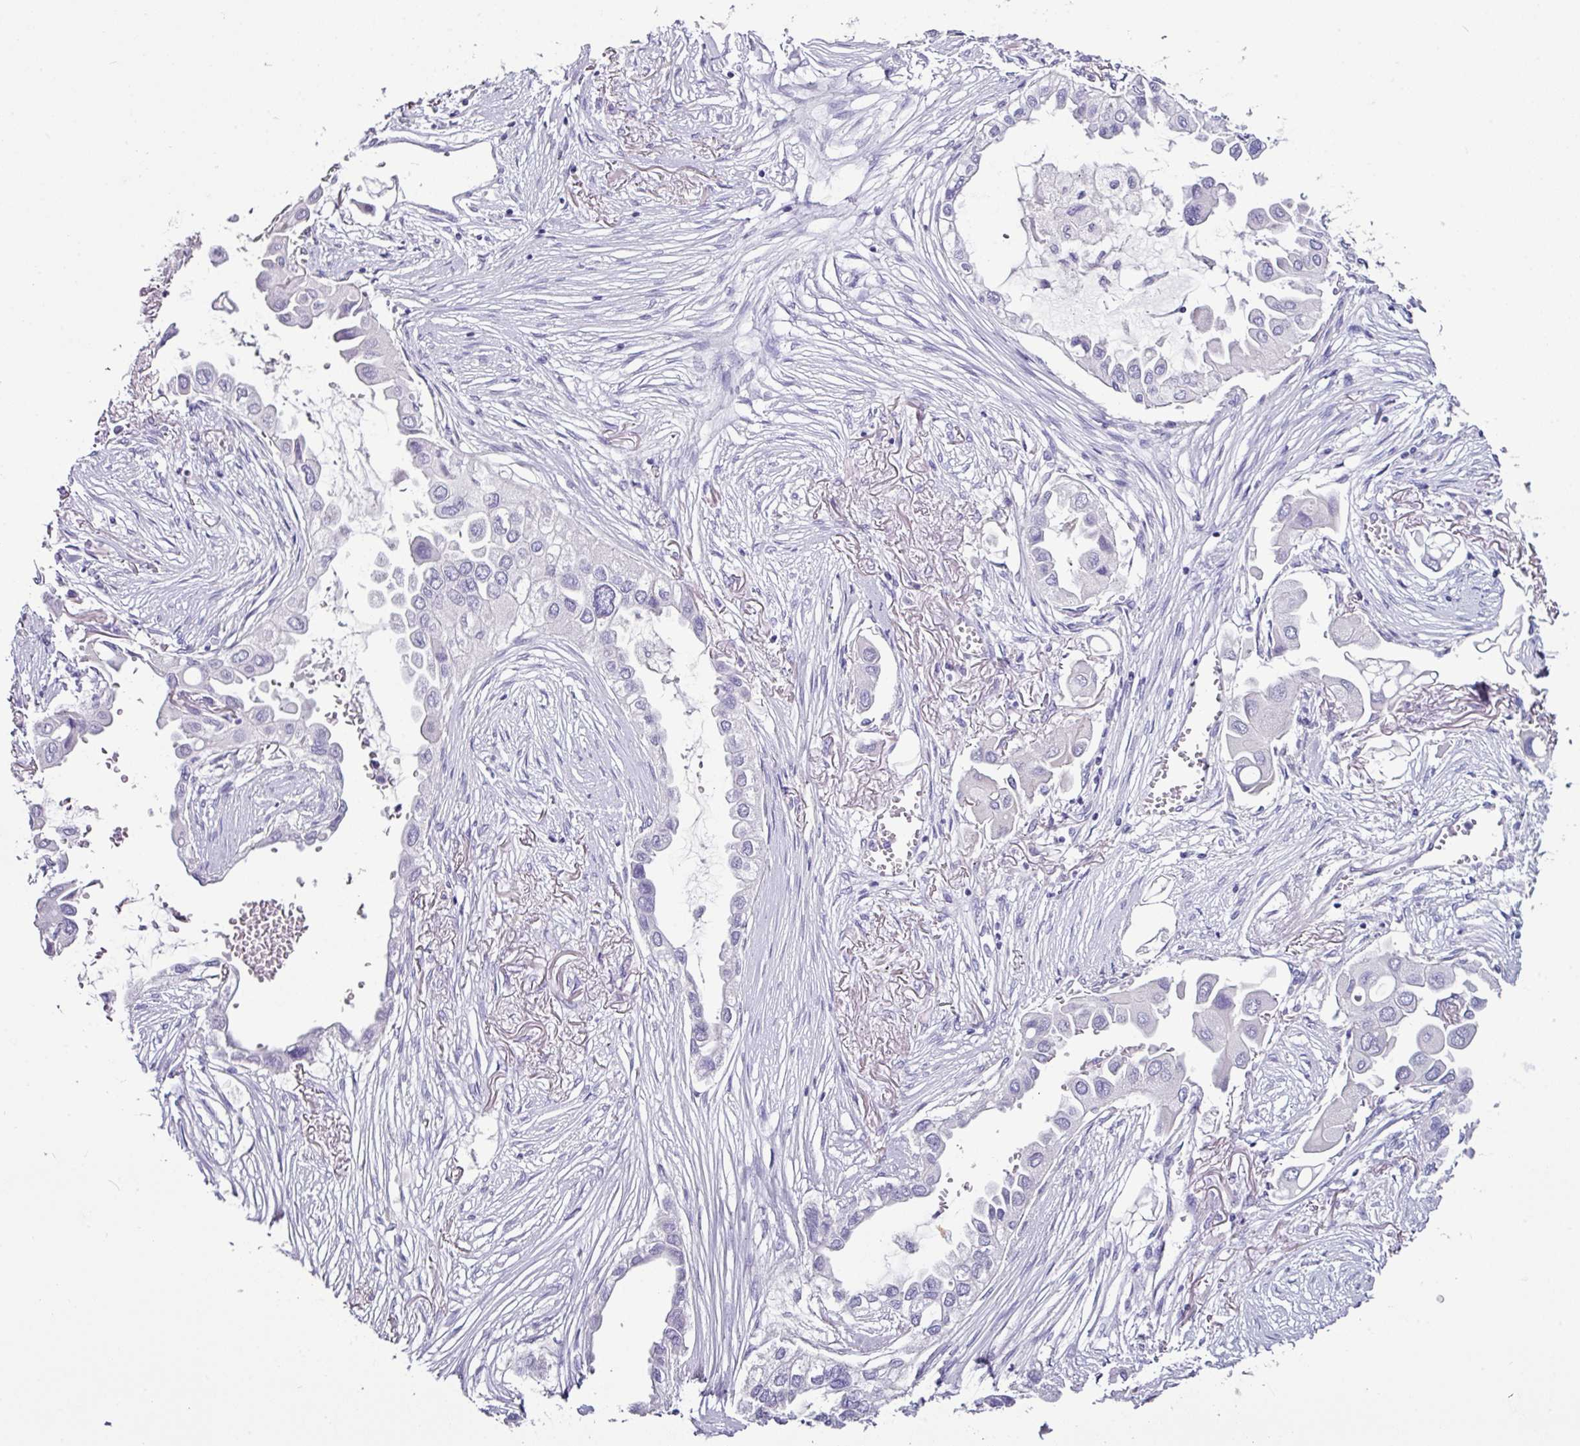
{"staining": {"intensity": "negative", "quantity": "none", "location": "none"}, "tissue": "lung cancer", "cell_type": "Tumor cells", "image_type": "cancer", "snomed": [{"axis": "morphology", "description": "Adenocarcinoma, NOS"}, {"axis": "topography", "description": "Lung"}], "caption": "This is an IHC histopathology image of human lung cancer (adenocarcinoma). There is no positivity in tumor cells.", "gene": "GLP2R", "patient": {"sex": "female", "age": 76}}